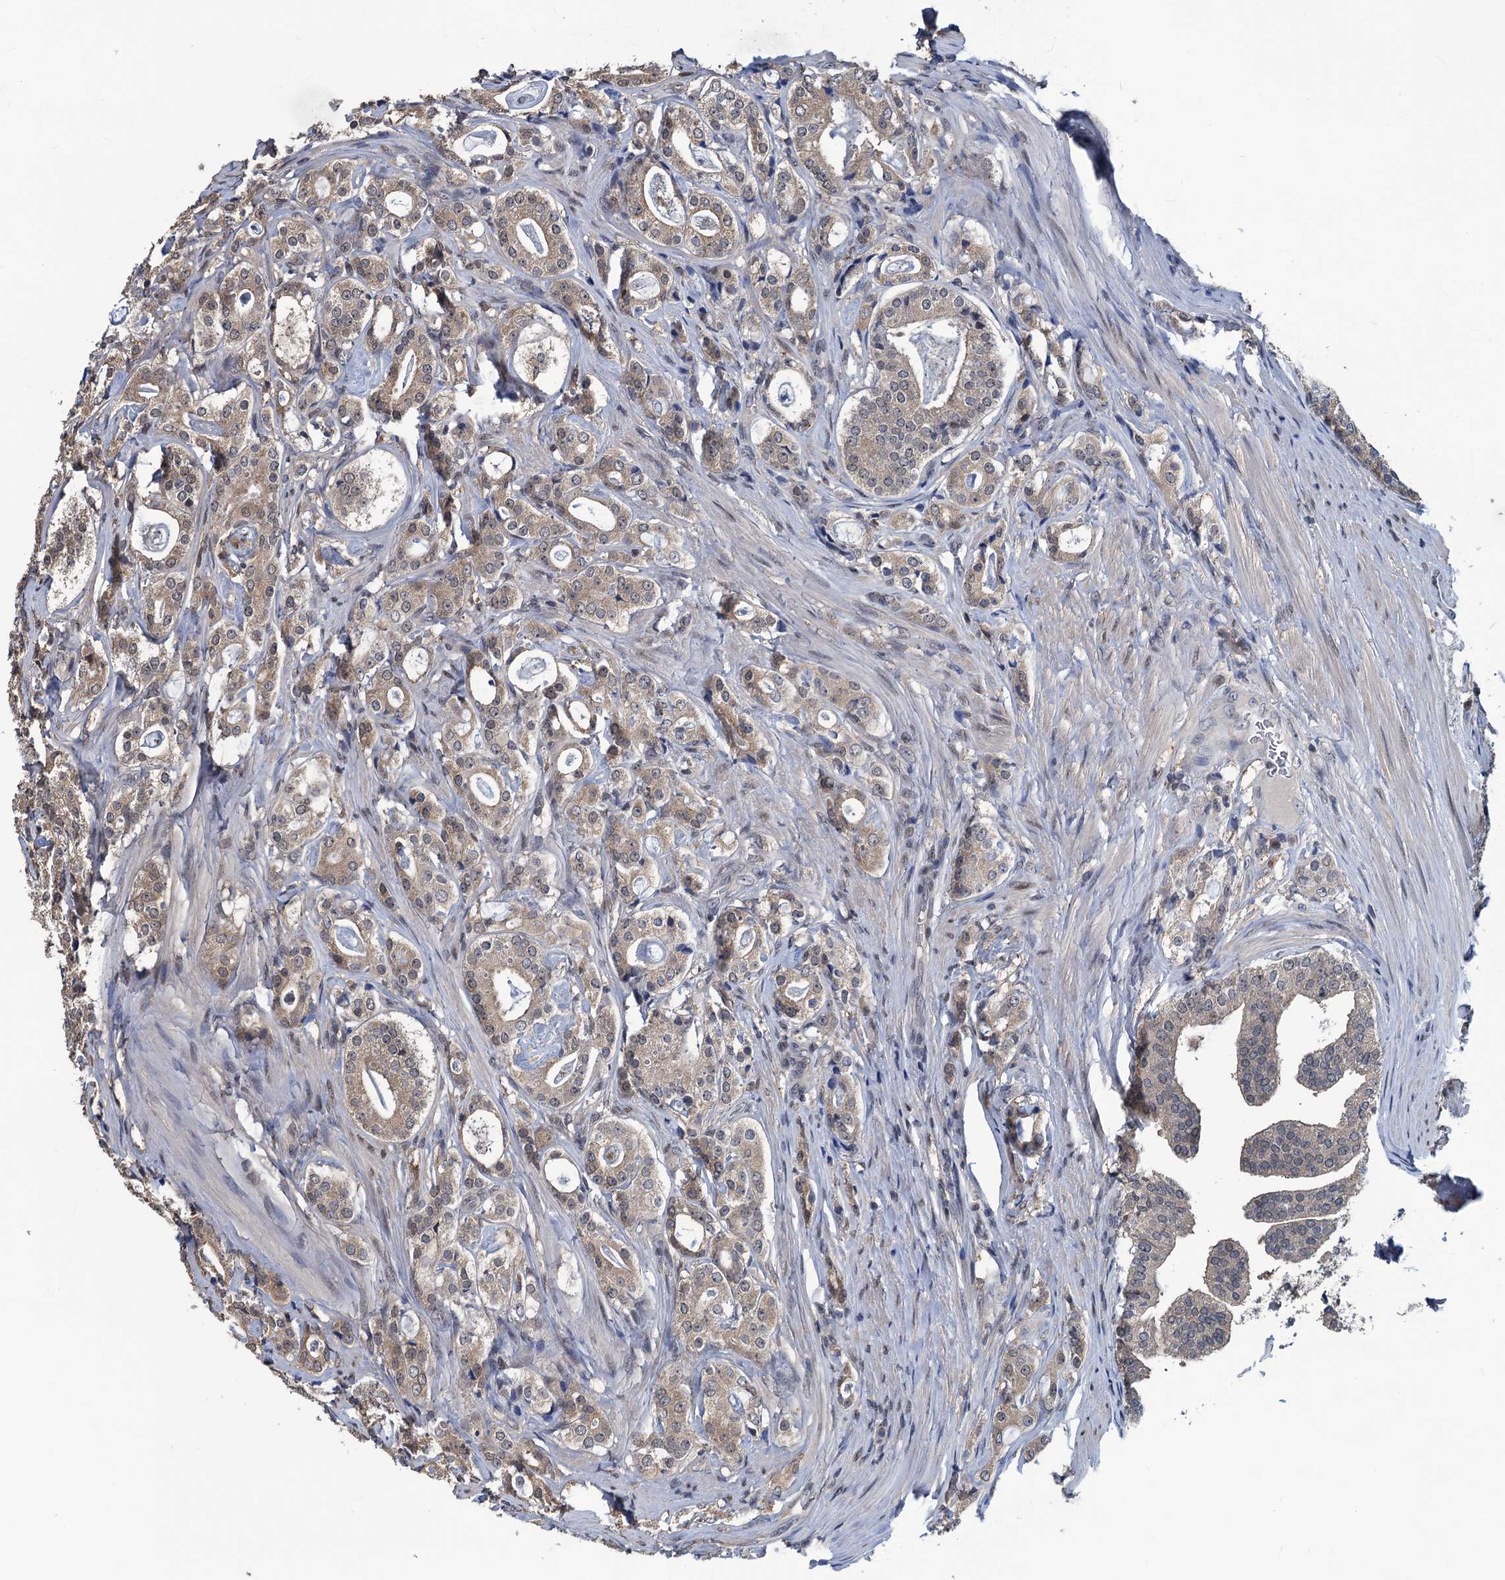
{"staining": {"intensity": "moderate", "quantity": ">75%", "location": "cytoplasmic/membranous"}, "tissue": "prostate cancer", "cell_type": "Tumor cells", "image_type": "cancer", "snomed": [{"axis": "morphology", "description": "Adenocarcinoma, High grade"}, {"axis": "topography", "description": "Prostate"}], "caption": "Immunohistochemical staining of human adenocarcinoma (high-grade) (prostate) reveals medium levels of moderate cytoplasmic/membranous staining in approximately >75% of tumor cells.", "gene": "RTKN2", "patient": {"sex": "male", "age": 63}}